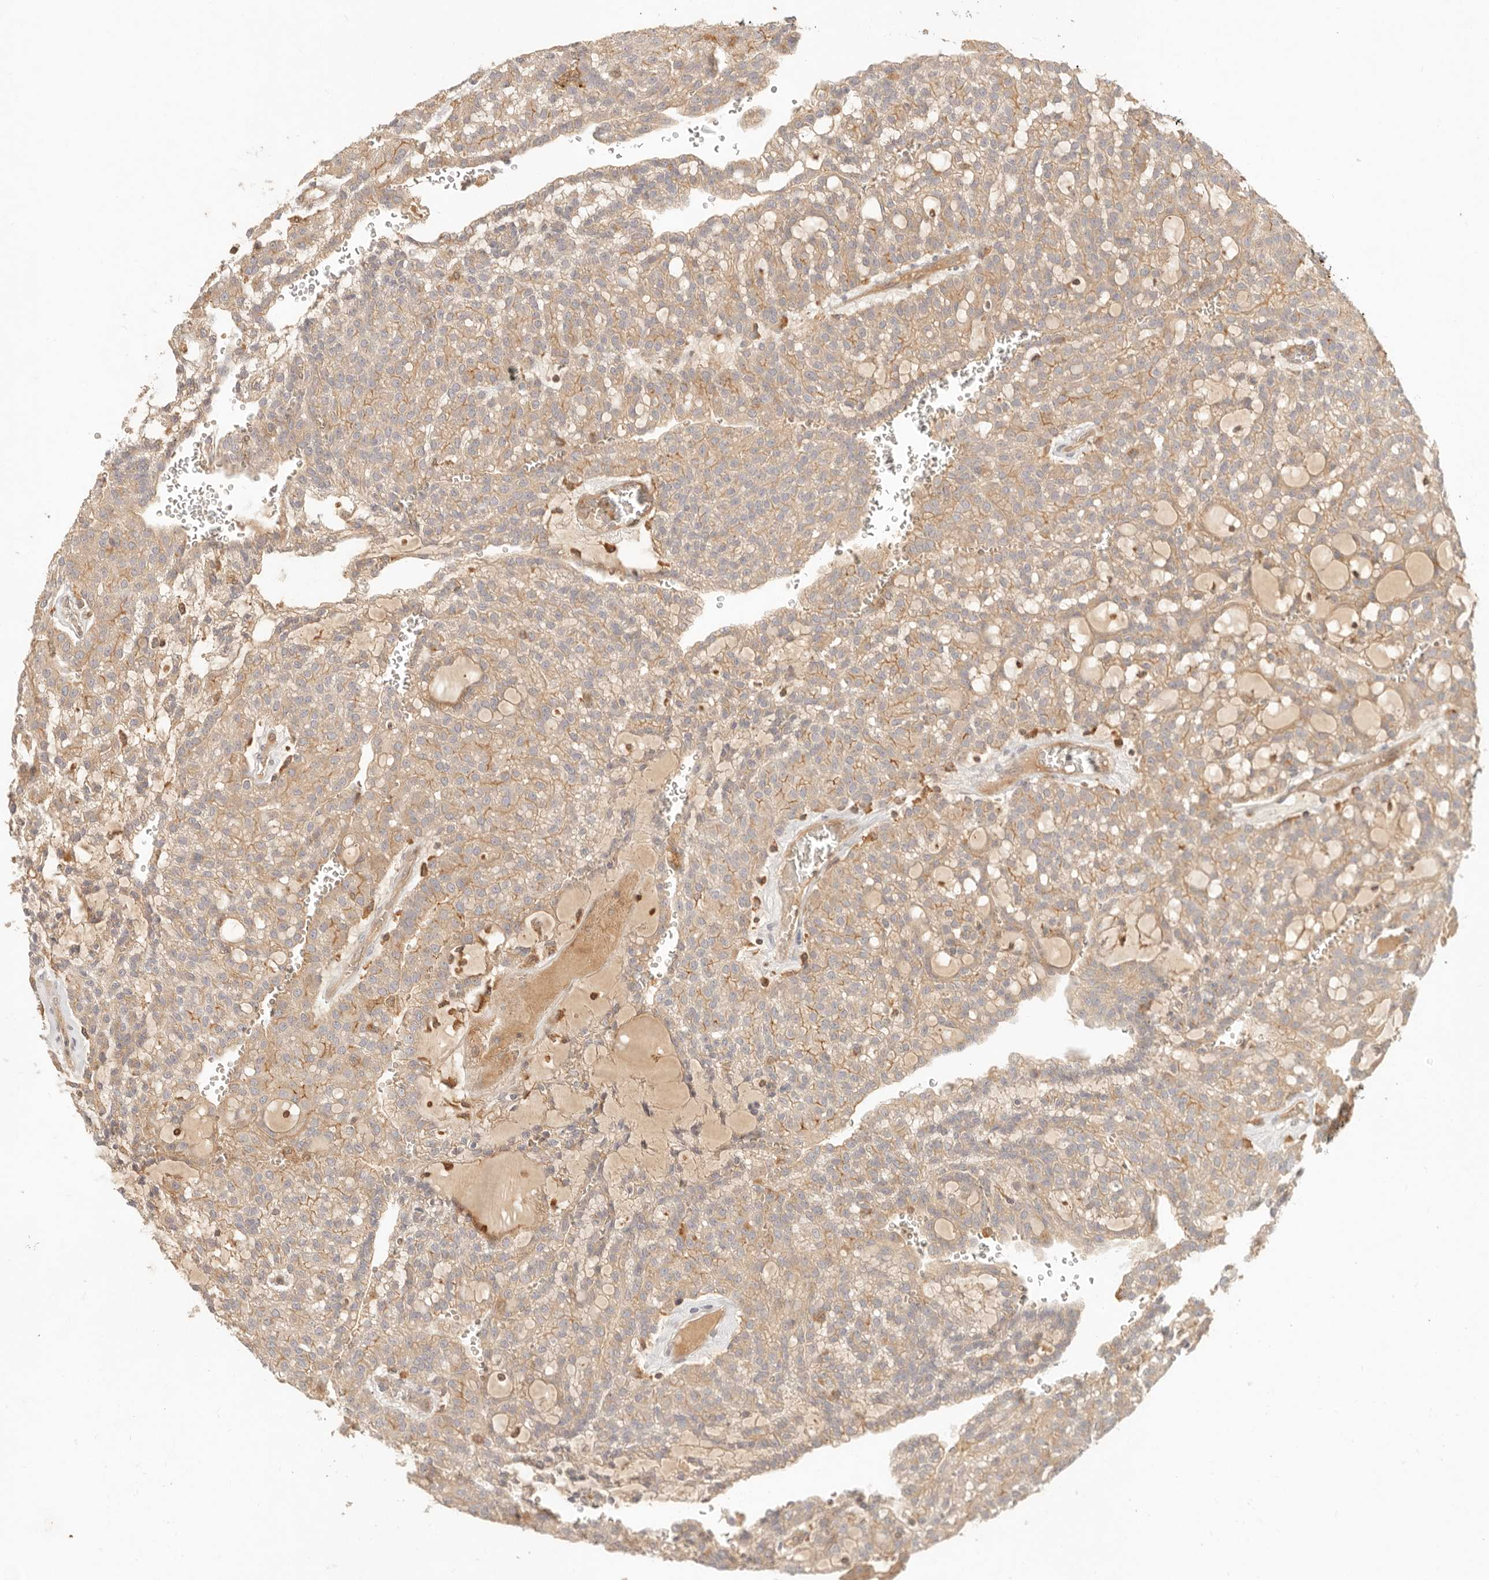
{"staining": {"intensity": "weak", "quantity": ">75%", "location": "cytoplasmic/membranous"}, "tissue": "renal cancer", "cell_type": "Tumor cells", "image_type": "cancer", "snomed": [{"axis": "morphology", "description": "Adenocarcinoma, NOS"}, {"axis": "topography", "description": "Kidney"}], "caption": "Renal adenocarcinoma tissue demonstrates weak cytoplasmic/membranous expression in about >75% of tumor cells", "gene": "NECAP2", "patient": {"sex": "male", "age": 63}}